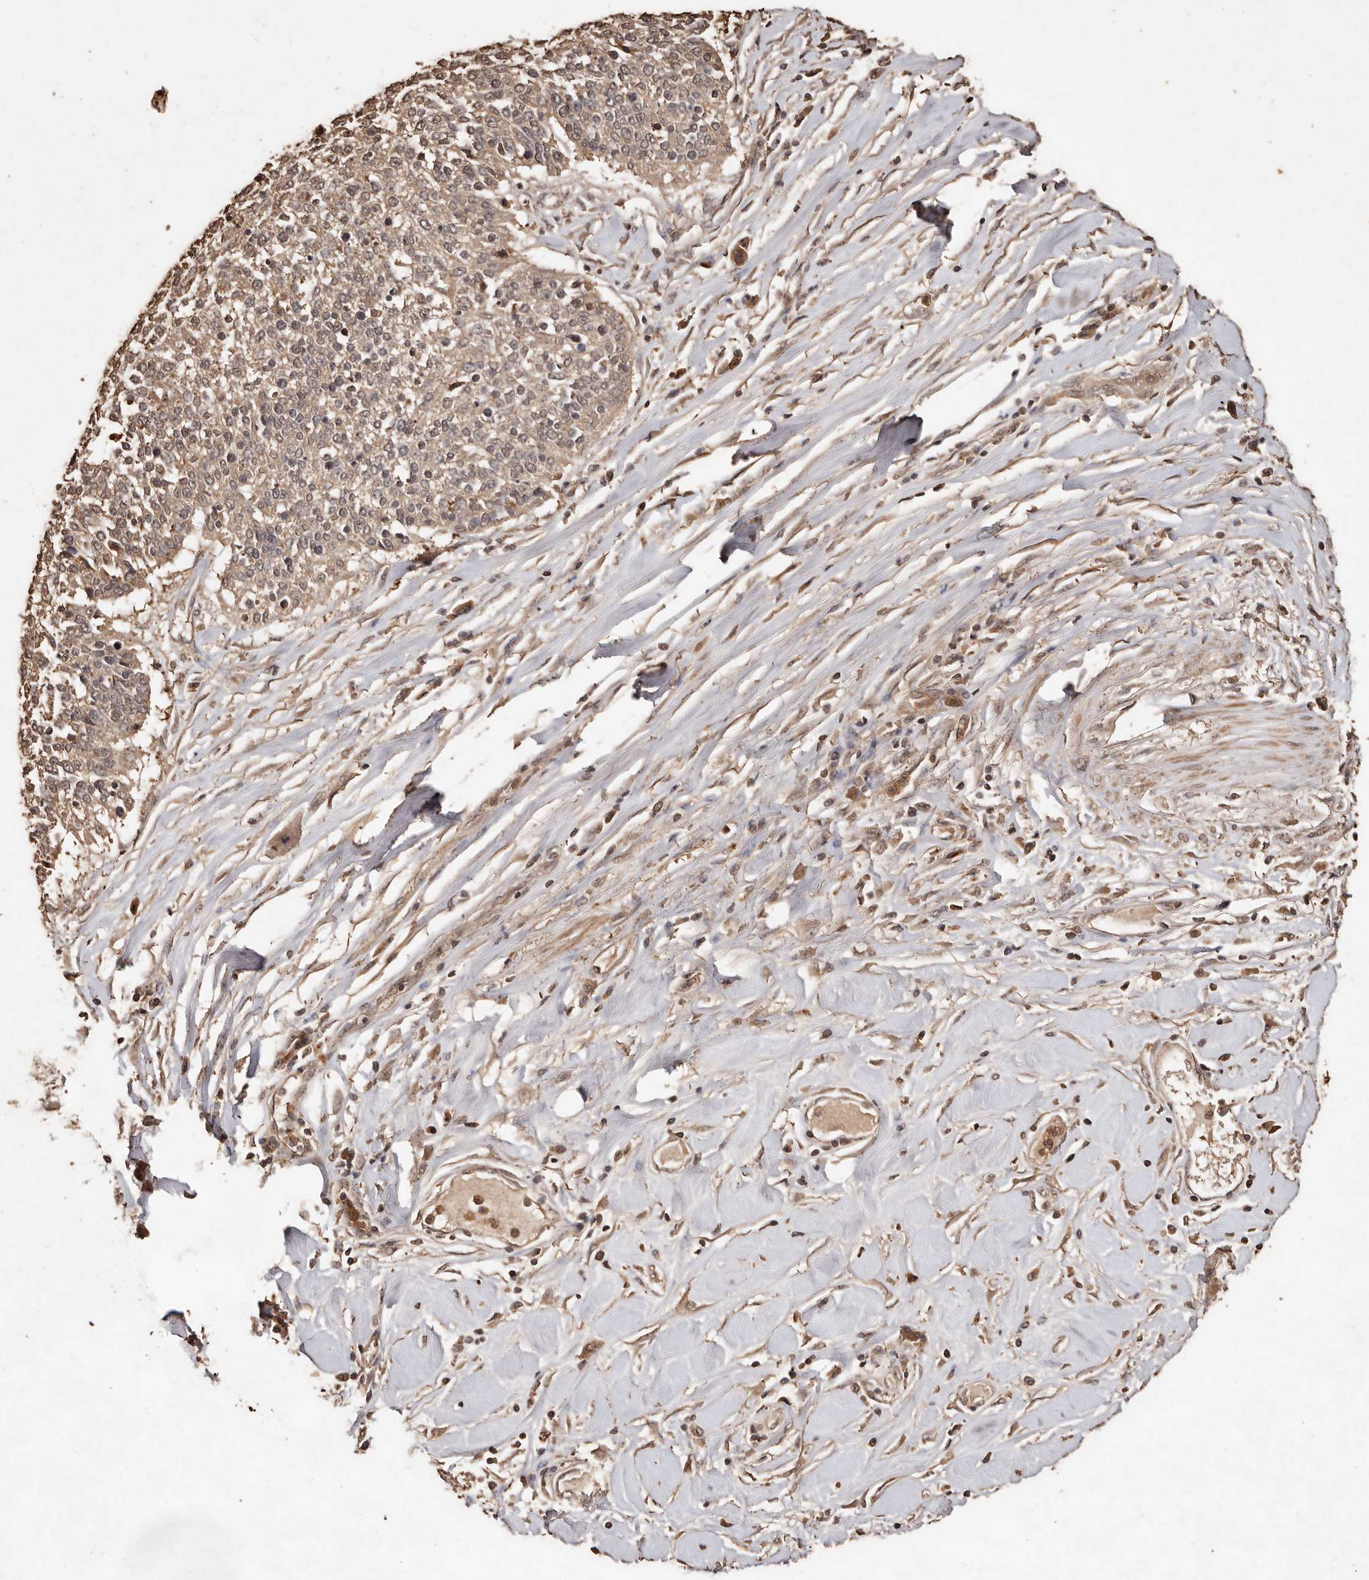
{"staining": {"intensity": "weak", "quantity": ">75%", "location": "cytoplasmic/membranous"}, "tissue": "lung cancer", "cell_type": "Tumor cells", "image_type": "cancer", "snomed": [{"axis": "morphology", "description": "Normal tissue, NOS"}, {"axis": "morphology", "description": "Squamous cell carcinoma, NOS"}, {"axis": "topography", "description": "Cartilage tissue"}, {"axis": "topography", "description": "Bronchus"}, {"axis": "topography", "description": "Lung"}, {"axis": "topography", "description": "Peripheral nerve tissue"}], "caption": "Squamous cell carcinoma (lung) stained for a protein (brown) demonstrates weak cytoplasmic/membranous positive expression in about >75% of tumor cells.", "gene": "PKDCC", "patient": {"sex": "female", "age": 49}}